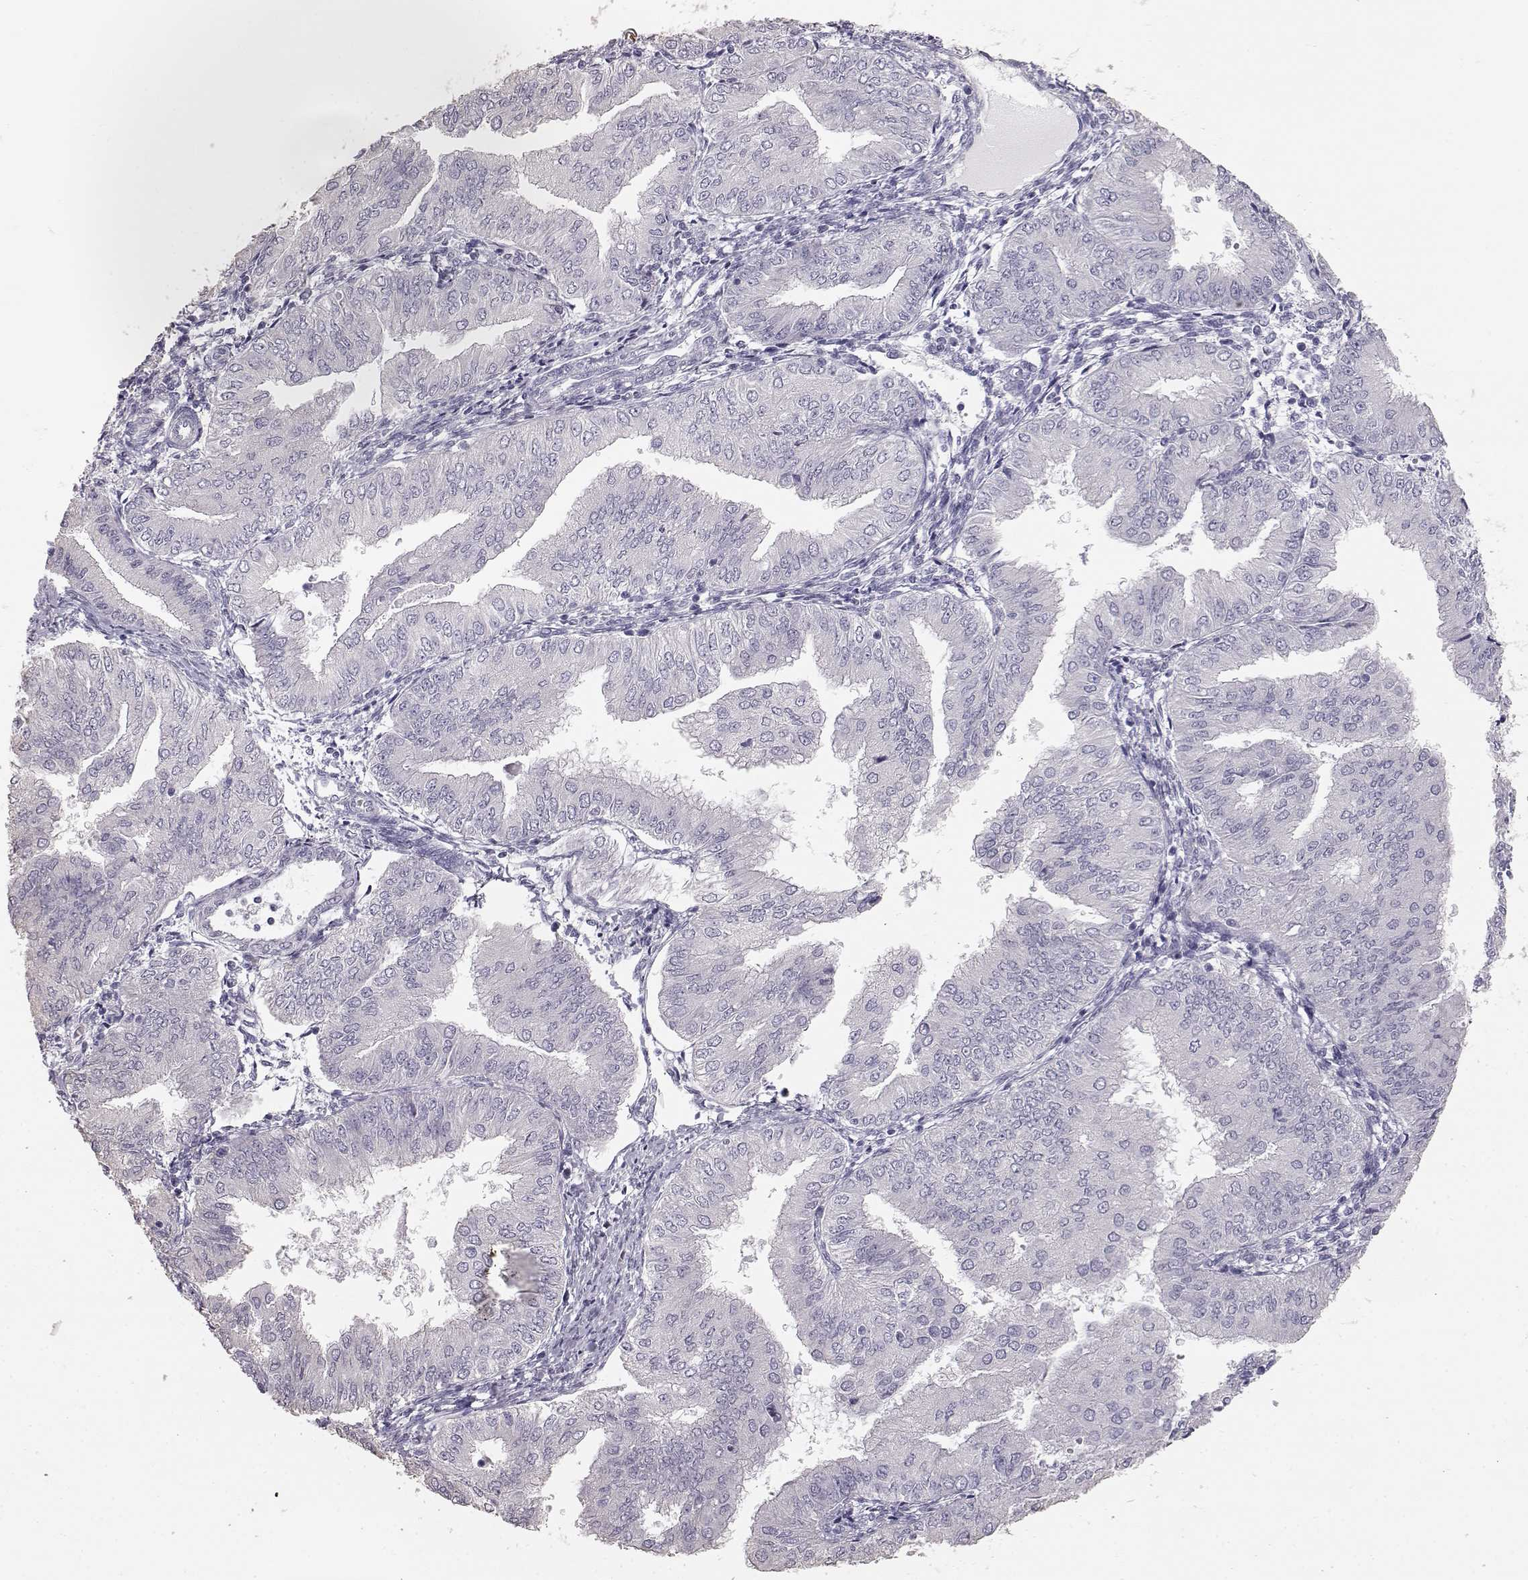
{"staining": {"intensity": "negative", "quantity": "none", "location": "none"}, "tissue": "endometrial cancer", "cell_type": "Tumor cells", "image_type": "cancer", "snomed": [{"axis": "morphology", "description": "Adenocarcinoma, NOS"}, {"axis": "topography", "description": "Endometrium"}], "caption": "Endometrial cancer stained for a protein using IHC reveals no staining tumor cells.", "gene": "KRT33A", "patient": {"sex": "female", "age": 53}}